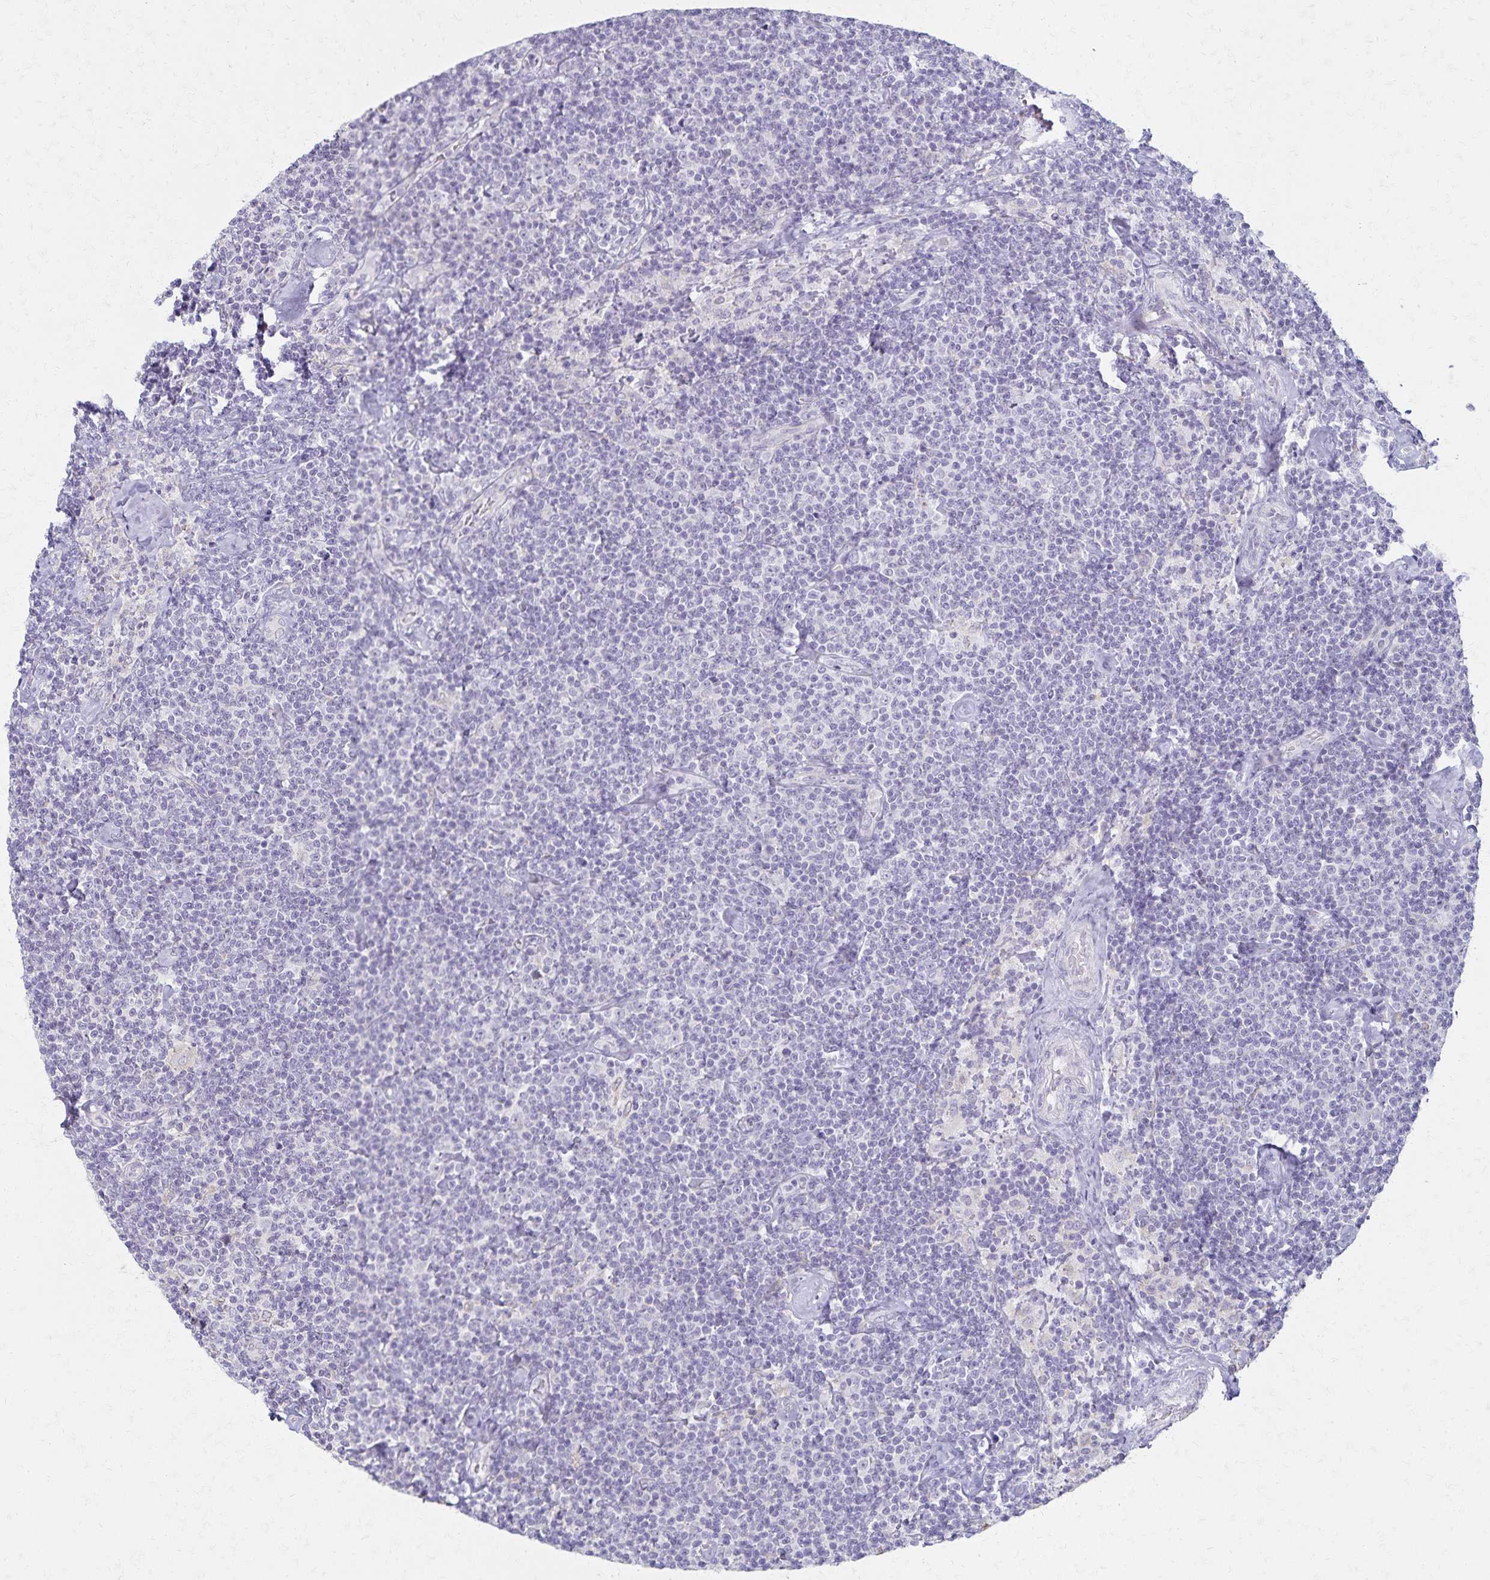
{"staining": {"intensity": "negative", "quantity": "none", "location": "none"}, "tissue": "lymphoma", "cell_type": "Tumor cells", "image_type": "cancer", "snomed": [{"axis": "morphology", "description": "Malignant lymphoma, non-Hodgkin's type, Low grade"}, {"axis": "topography", "description": "Lymph node"}], "caption": "A histopathology image of low-grade malignant lymphoma, non-Hodgkin's type stained for a protein exhibits no brown staining in tumor cells.", "gene": "KISS1", "patient": {"sex": "male", "age": 81}}